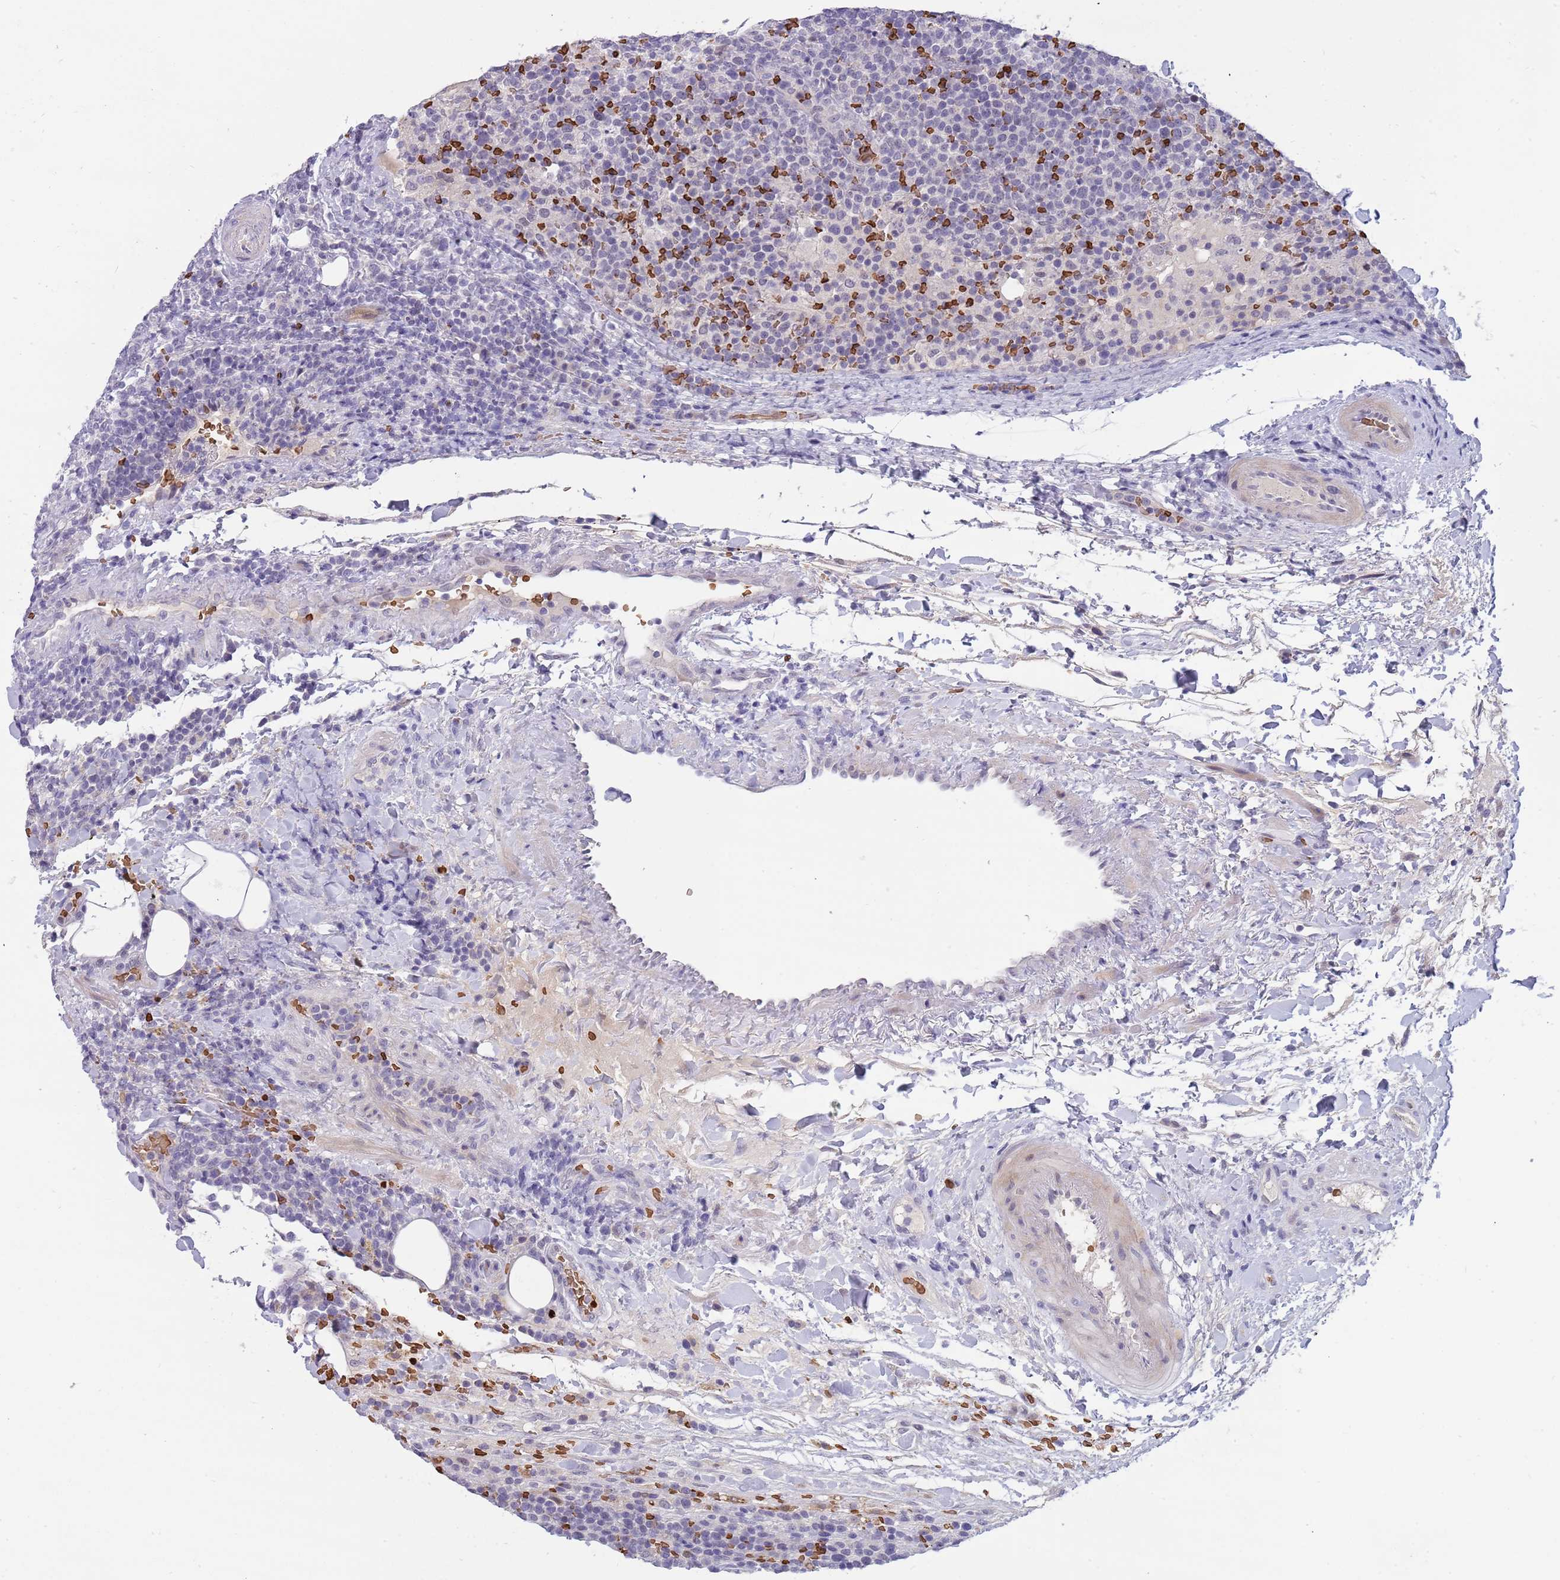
{"staining": {"intensity": "negative", "quantity": "none", "location": "none"}, "tissue": "lymphoma", "cell_type": "Tumor cells", "image_type": "cancer", "snomed": [{"axis": "morphology", "description": "Malignant lymphoma, non-Hodgkin's type, High grade"}, {"axis": "topography", "description": "Lymph node"}], "caption": "This is a histopathology image of IHC staining of high-grade malignant lymphoma, non-Hodgkin's type, which shows no staining in tumor cells. (Immunohistochemistry, brightfield microscopy, high magnification).", "gene": "LYPD6B", "patient": {"sex": "male", "age": 61}}